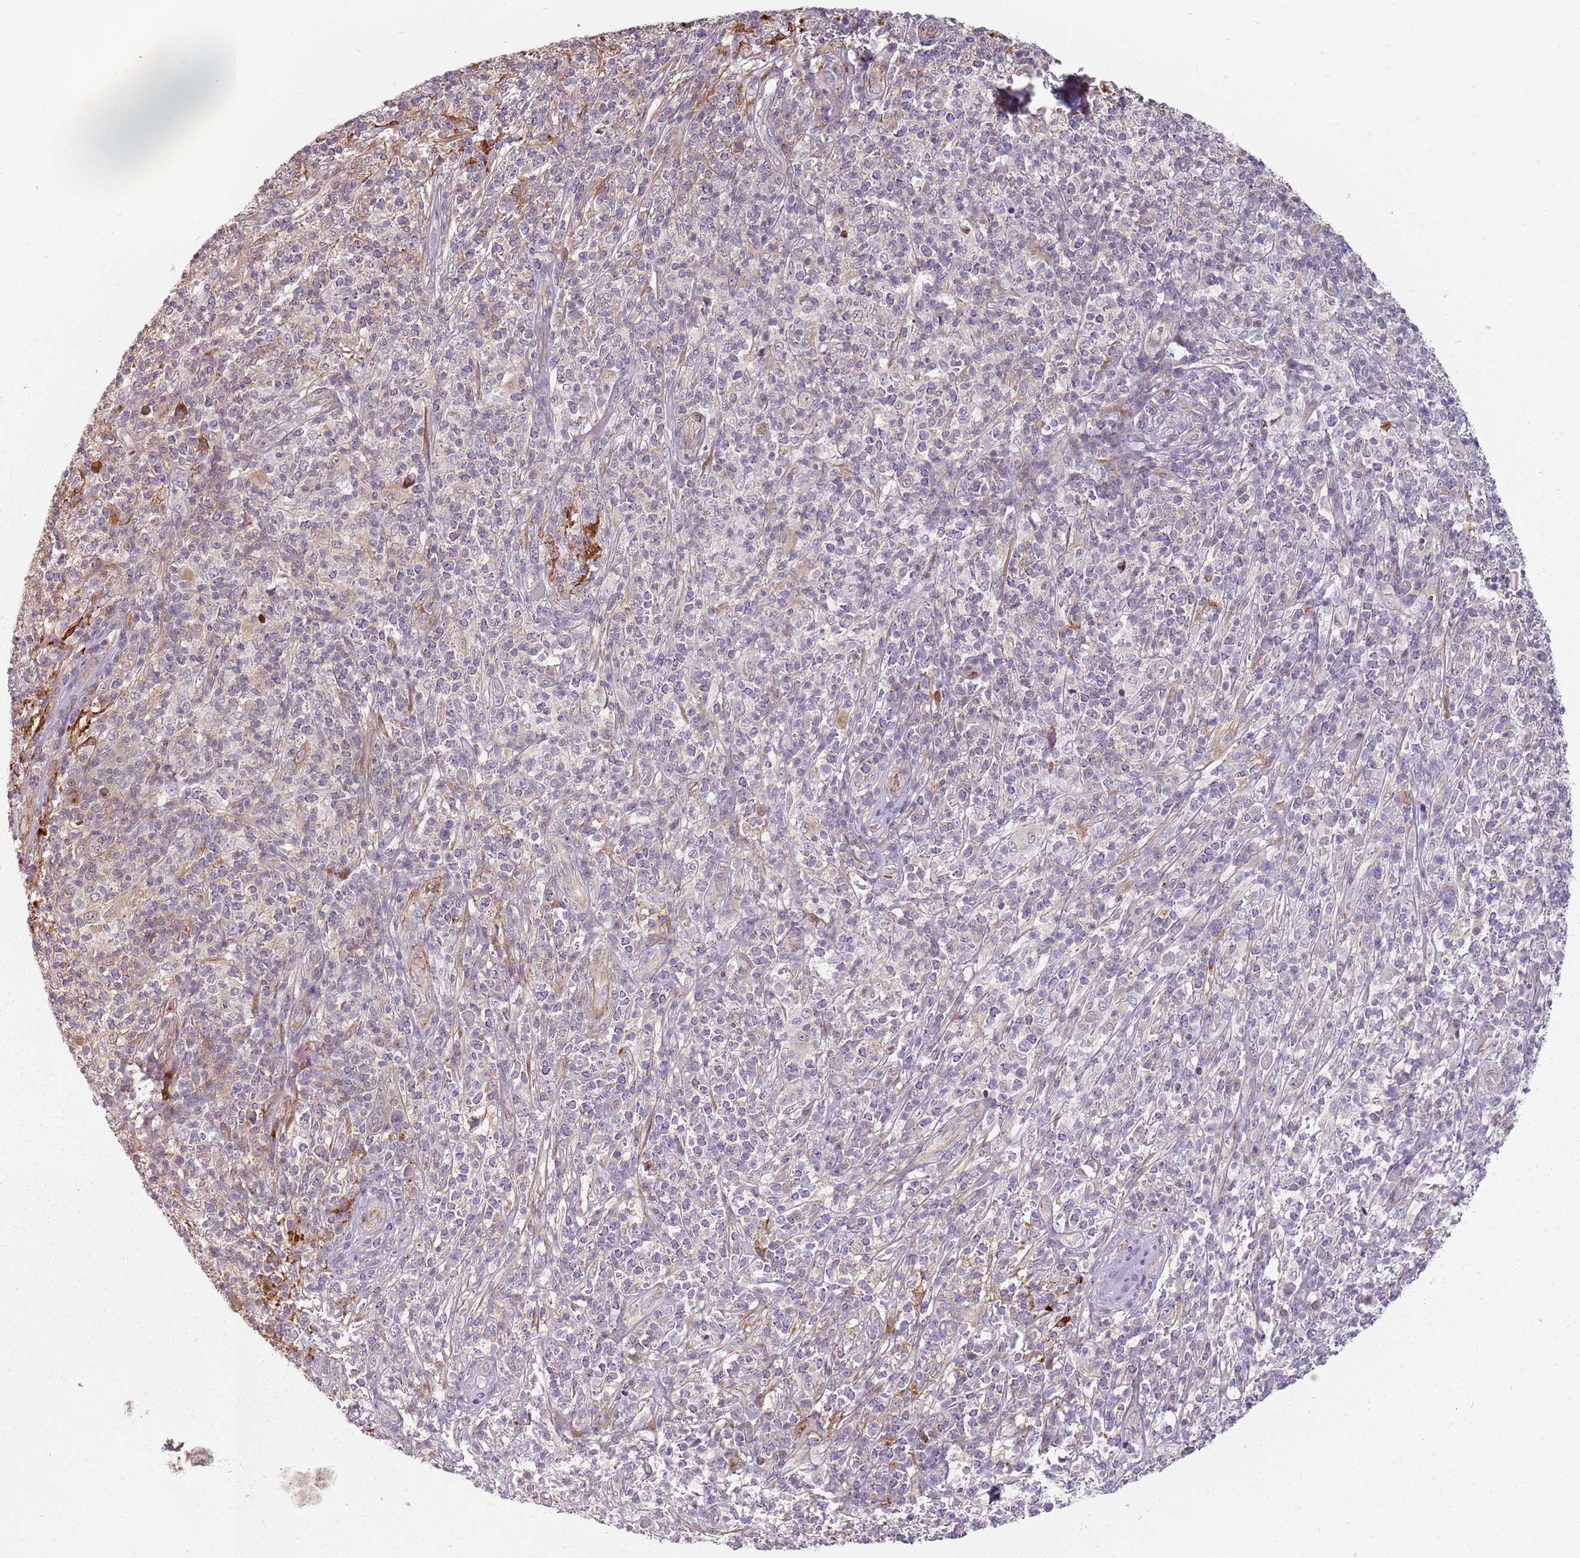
{"staining": {"intensity": "negative", "quantity": "none", "location": "none"}, "tissue": "melanoma", "cell_type": "Tumor cells", "image_type": "cancer", "snomed": [{"axis": "morphology", "description": "Malignant melanoma, NOS"}, {"axis": "topography", "description": "Skin"}], "caption": "Tumor cells show no significant protein staining in melanoma. (Brightfield microscopy of DAB immunohistochemistry at high magnification).", "gene": "PPP1R14C", "patient": {"sex": "male", "age": 66}}